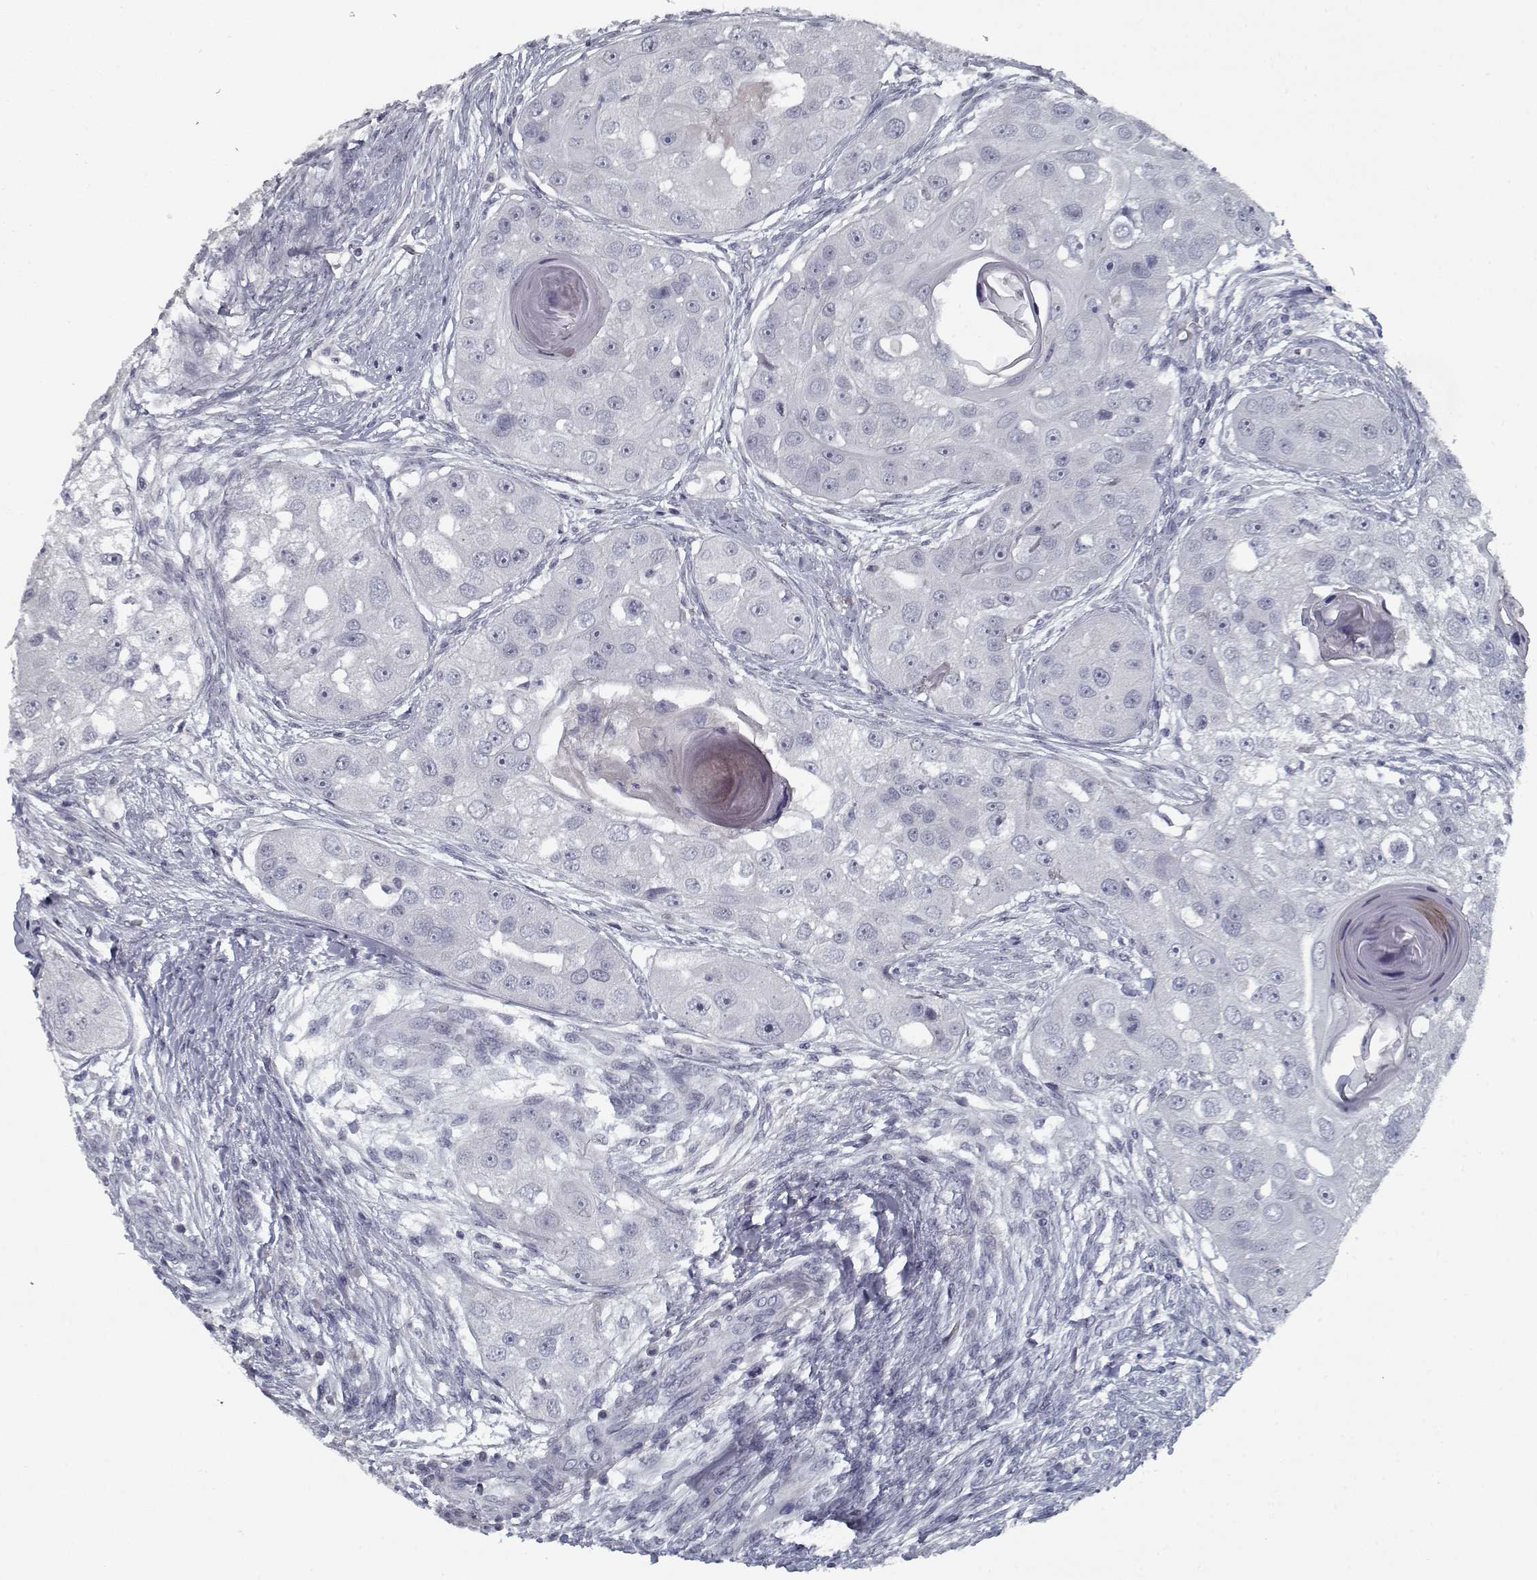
{"staining": {"intensity": "negative", "quantity": "none", "location": "none"}, "tissue": "head and neck cancer", "cell_type": "Tumor cells", "image_type": "cancer", "snomed": [{"axis": "morphology", "description": "Squamous cell carcinoma, NOS"}, {"axis": "topography", "description": "Head-Neck"}], "caption": "Immunohistochemistry of squamous cell carcinoma (head and neck) demonstrates no expression in tumor cells.", "gene": "GAD2", "patient": {"sex": "male", "age": 51}}